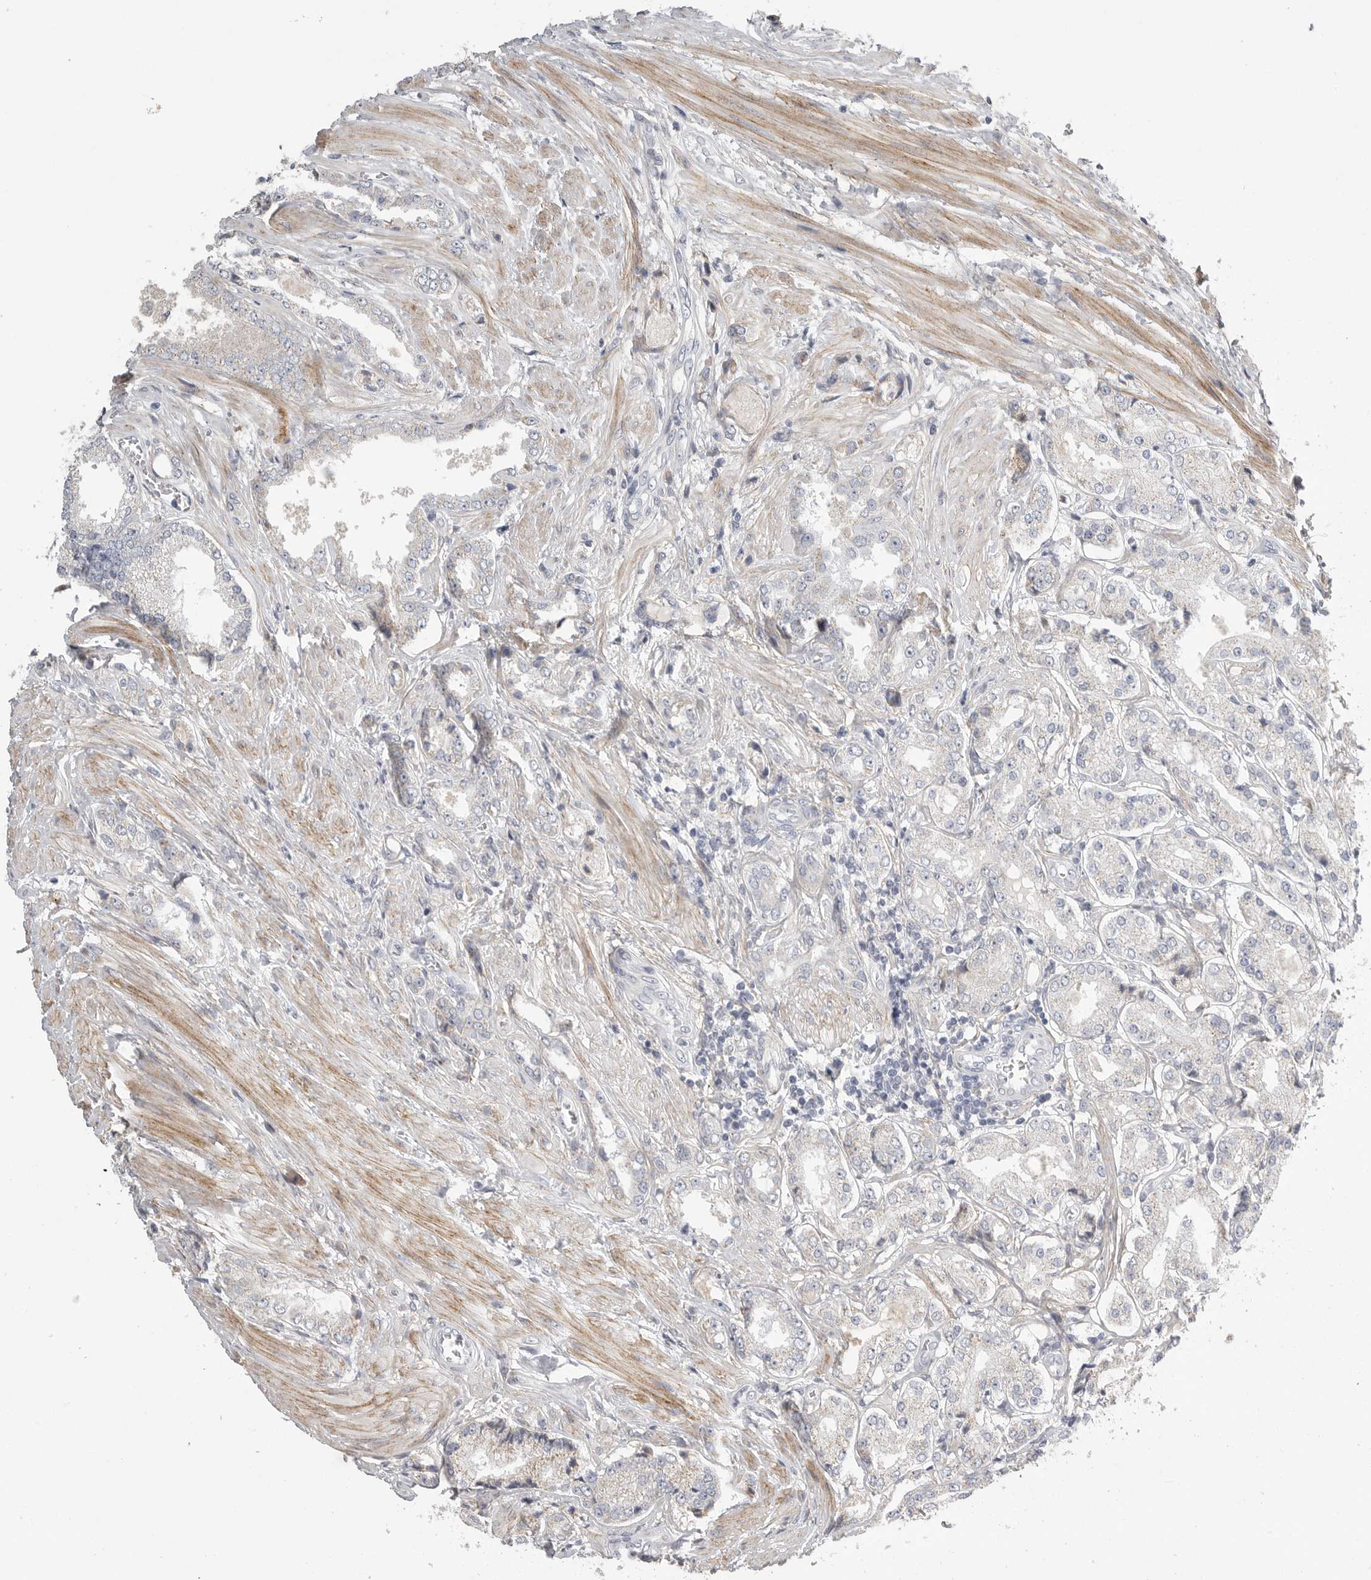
{"staining": {"intensity": "weak", "quantity": "<25%", "location": "cytoplasmic/membranous"}, "tissue": "prostate cancer", "cell_type": "Tumor cells", "image_type": "cancer", "snomed": [{"axis": "morphology", "description": "Adenocarcinoma, Low grade"}, {"axis": "topography", "description": "Prostate"}], "caption": "Protein analysis of low-grade adenocarcinoma (prostate) displays no significant positivity in tumor cells.", "gene": "SDC3", "patient": {"sex": "male", "age": 62}}